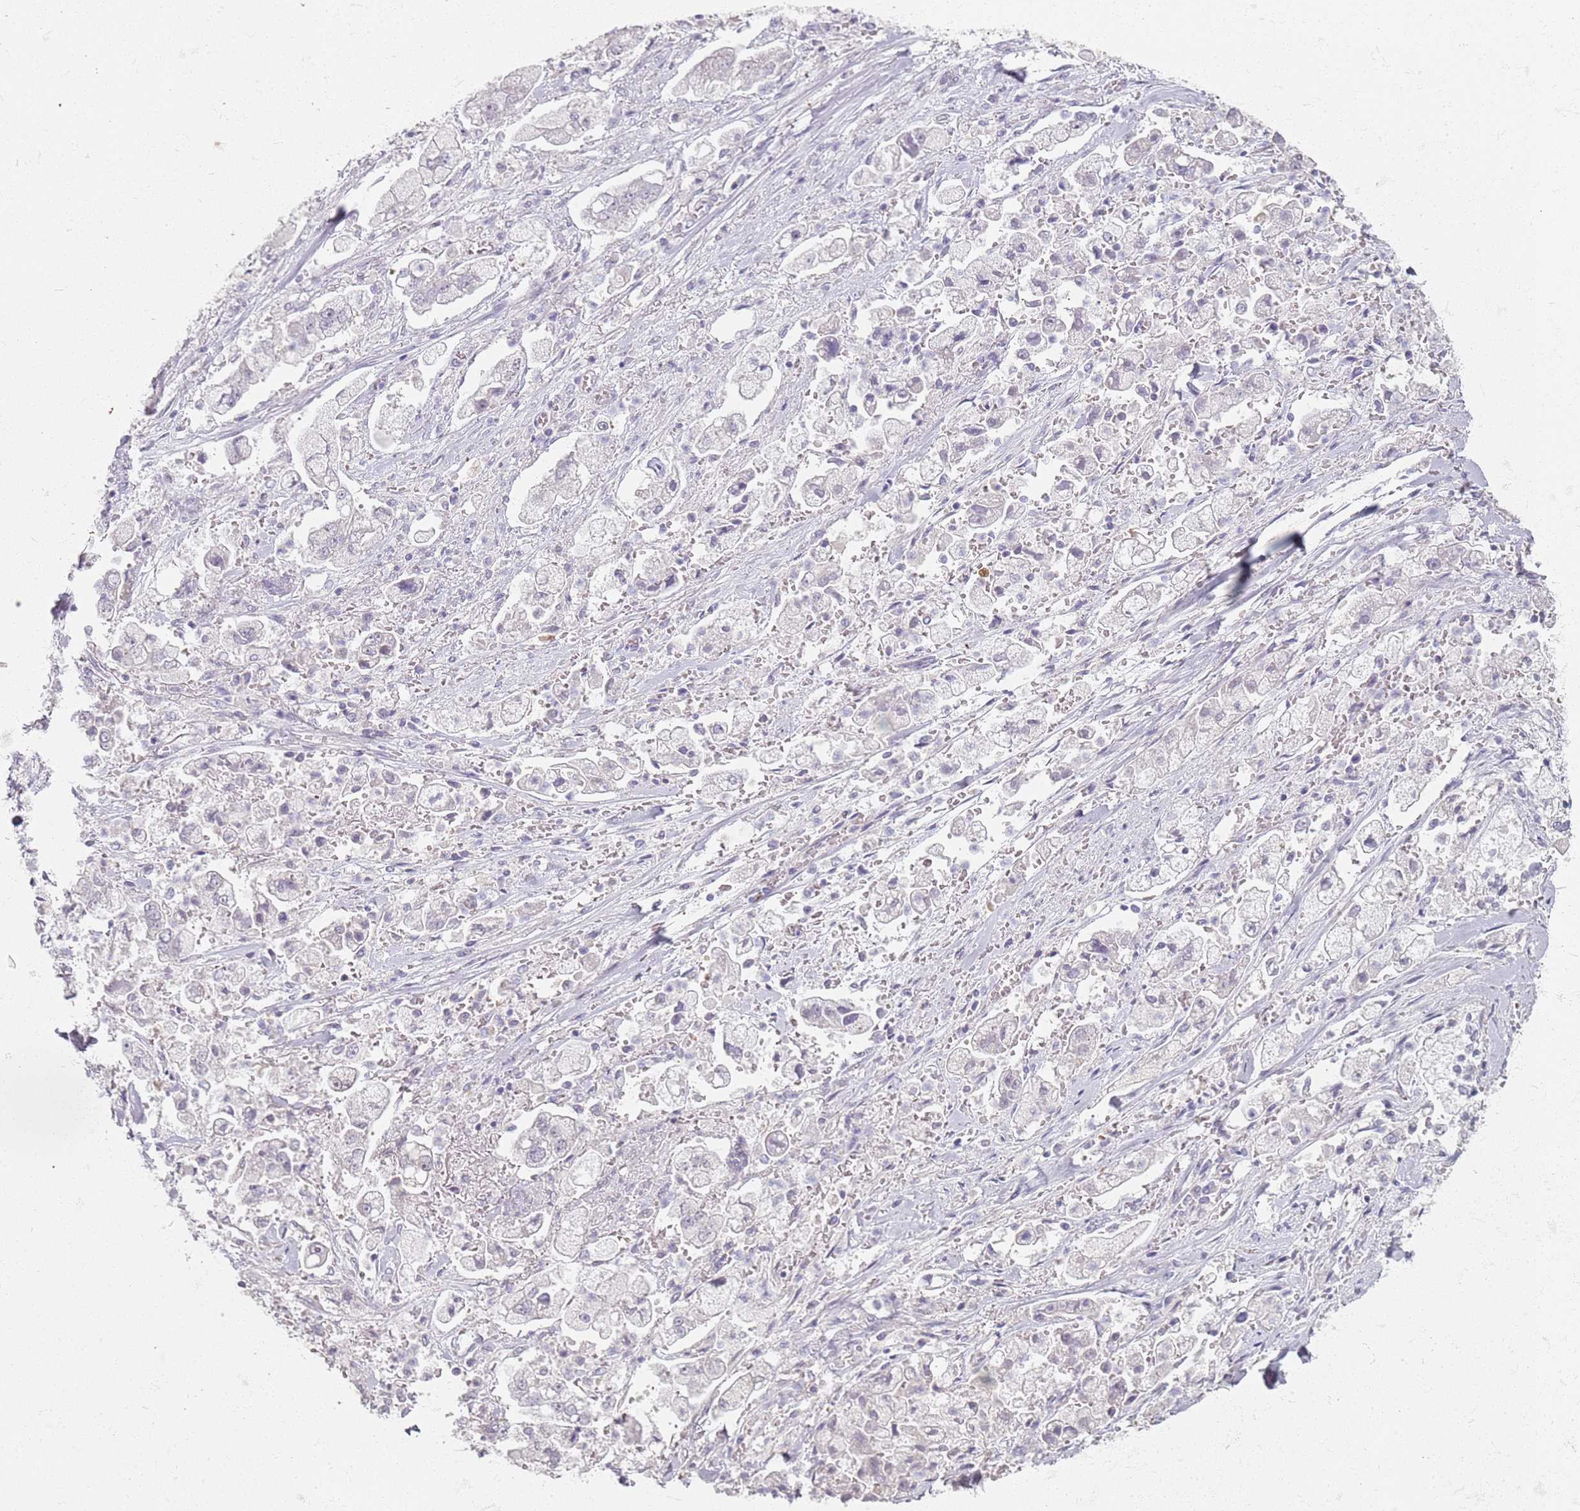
{"staining": {"intensity": "negative", "quantity": "none", "location": "none"}, "tissue": "stomach cancer", "cell_type": "Tumor cells", "image_type": "cancer", "snomed": [{"axis": "morphology", "description": "Adenocarcinoma, NOS"}, {"axis": "topography", "description": "Stomach"}], "caption": "Histopathology image shows no protein expression in tumor cells of stomach adenocarcinoma tissue.", "gene": "CD40LG", "patient": {"sex": "male", "age": 62}}